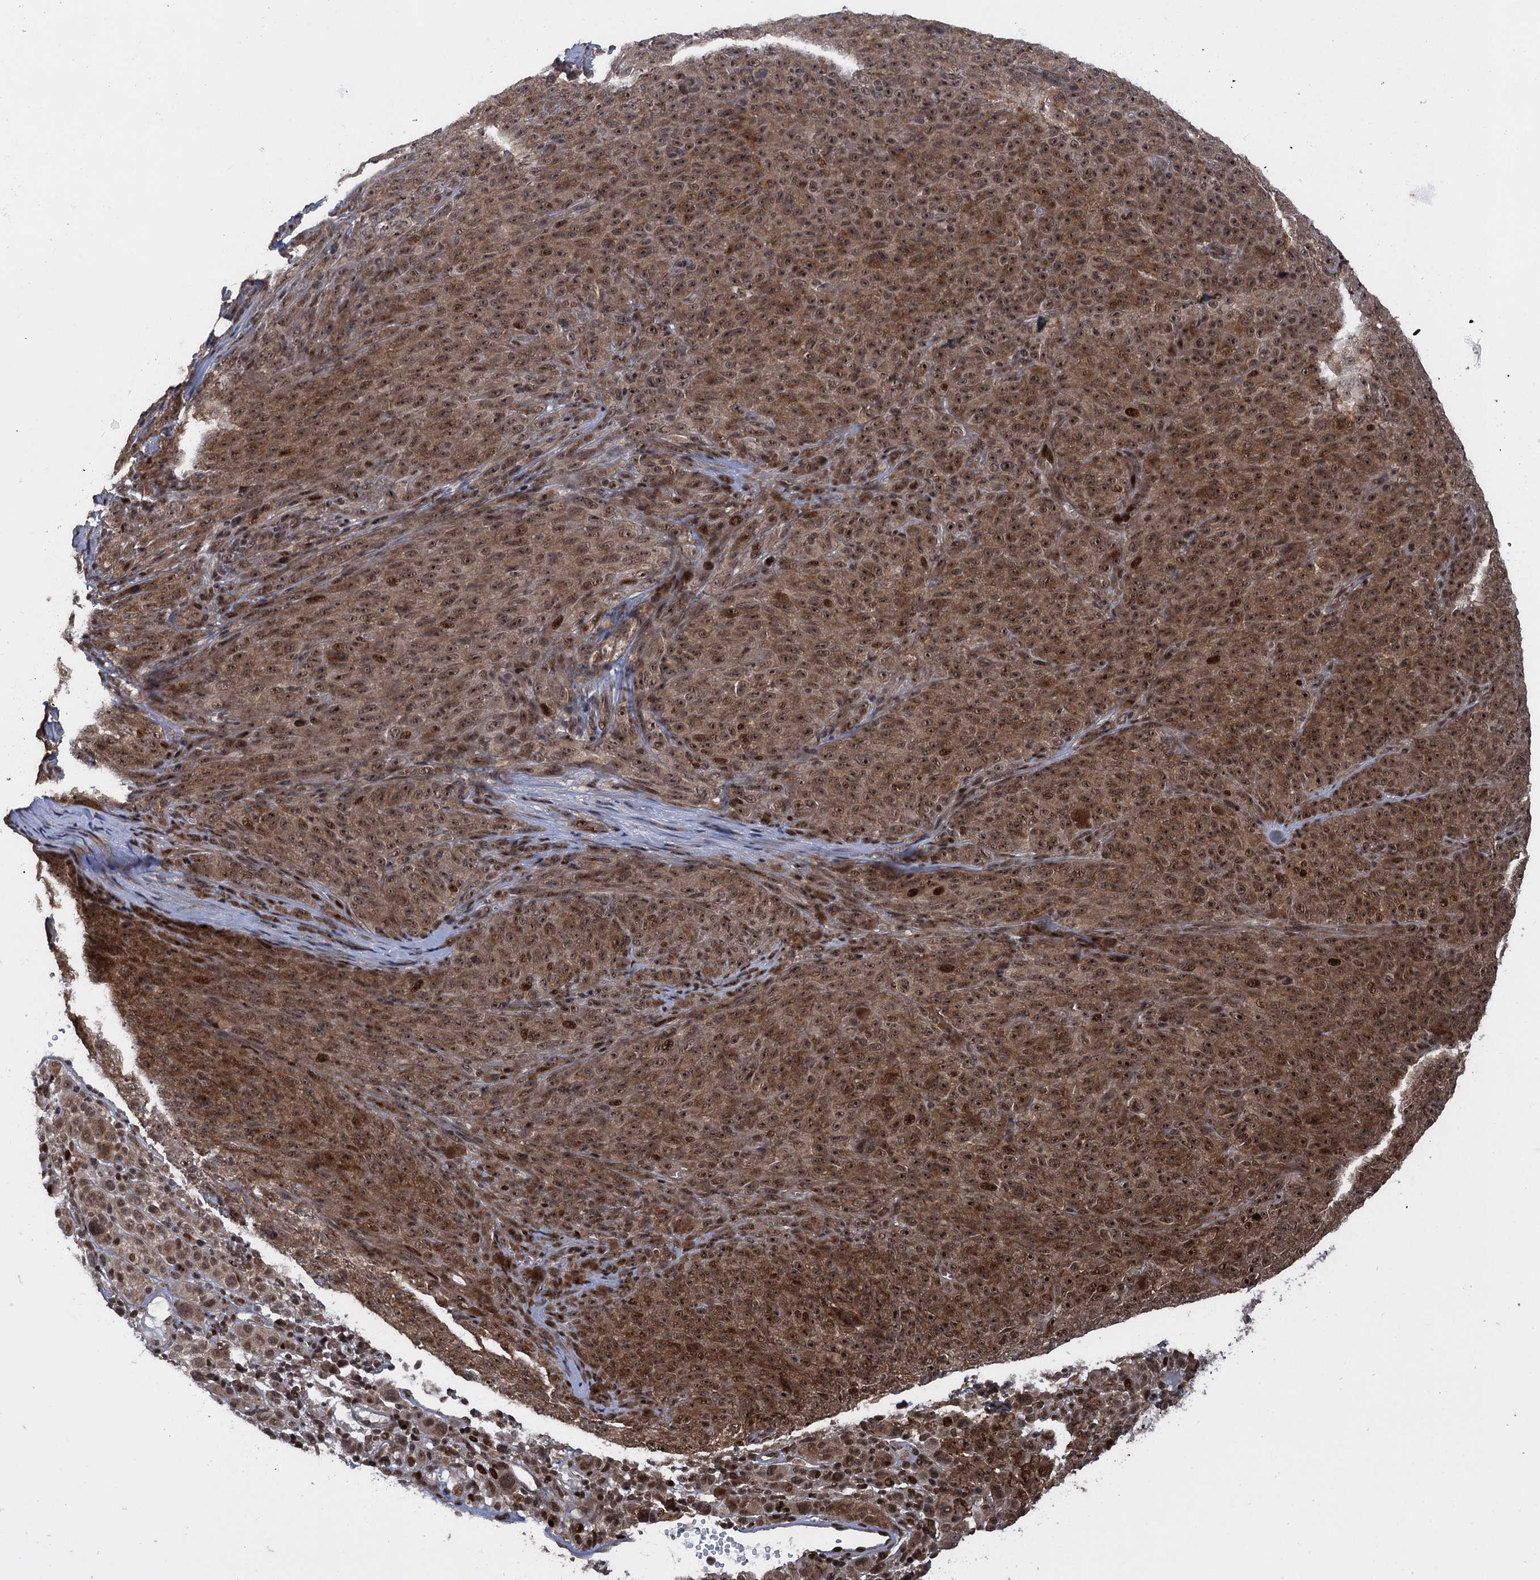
{"staining": {"intensity": "moderate", "quantity": ">75%", "location": "cytoplasmic/membranous,nuclear"}, "tissue": "melanoma", "cell_type": "Tumor cells", "image_type": "cancer", "snomed": [{"axis": "morphology", "description": "Malignant melanoma, NOS"}, {"axis": "topography", "description": "Skin"}], "caption": "IHC of melanoma displays medium levels of moderate cytoplasmic/membranous and nuclear positivity in about >75% of tumor cells.", "gene": "ZNF169", "patient": {"sex": "female", "age": 82}}